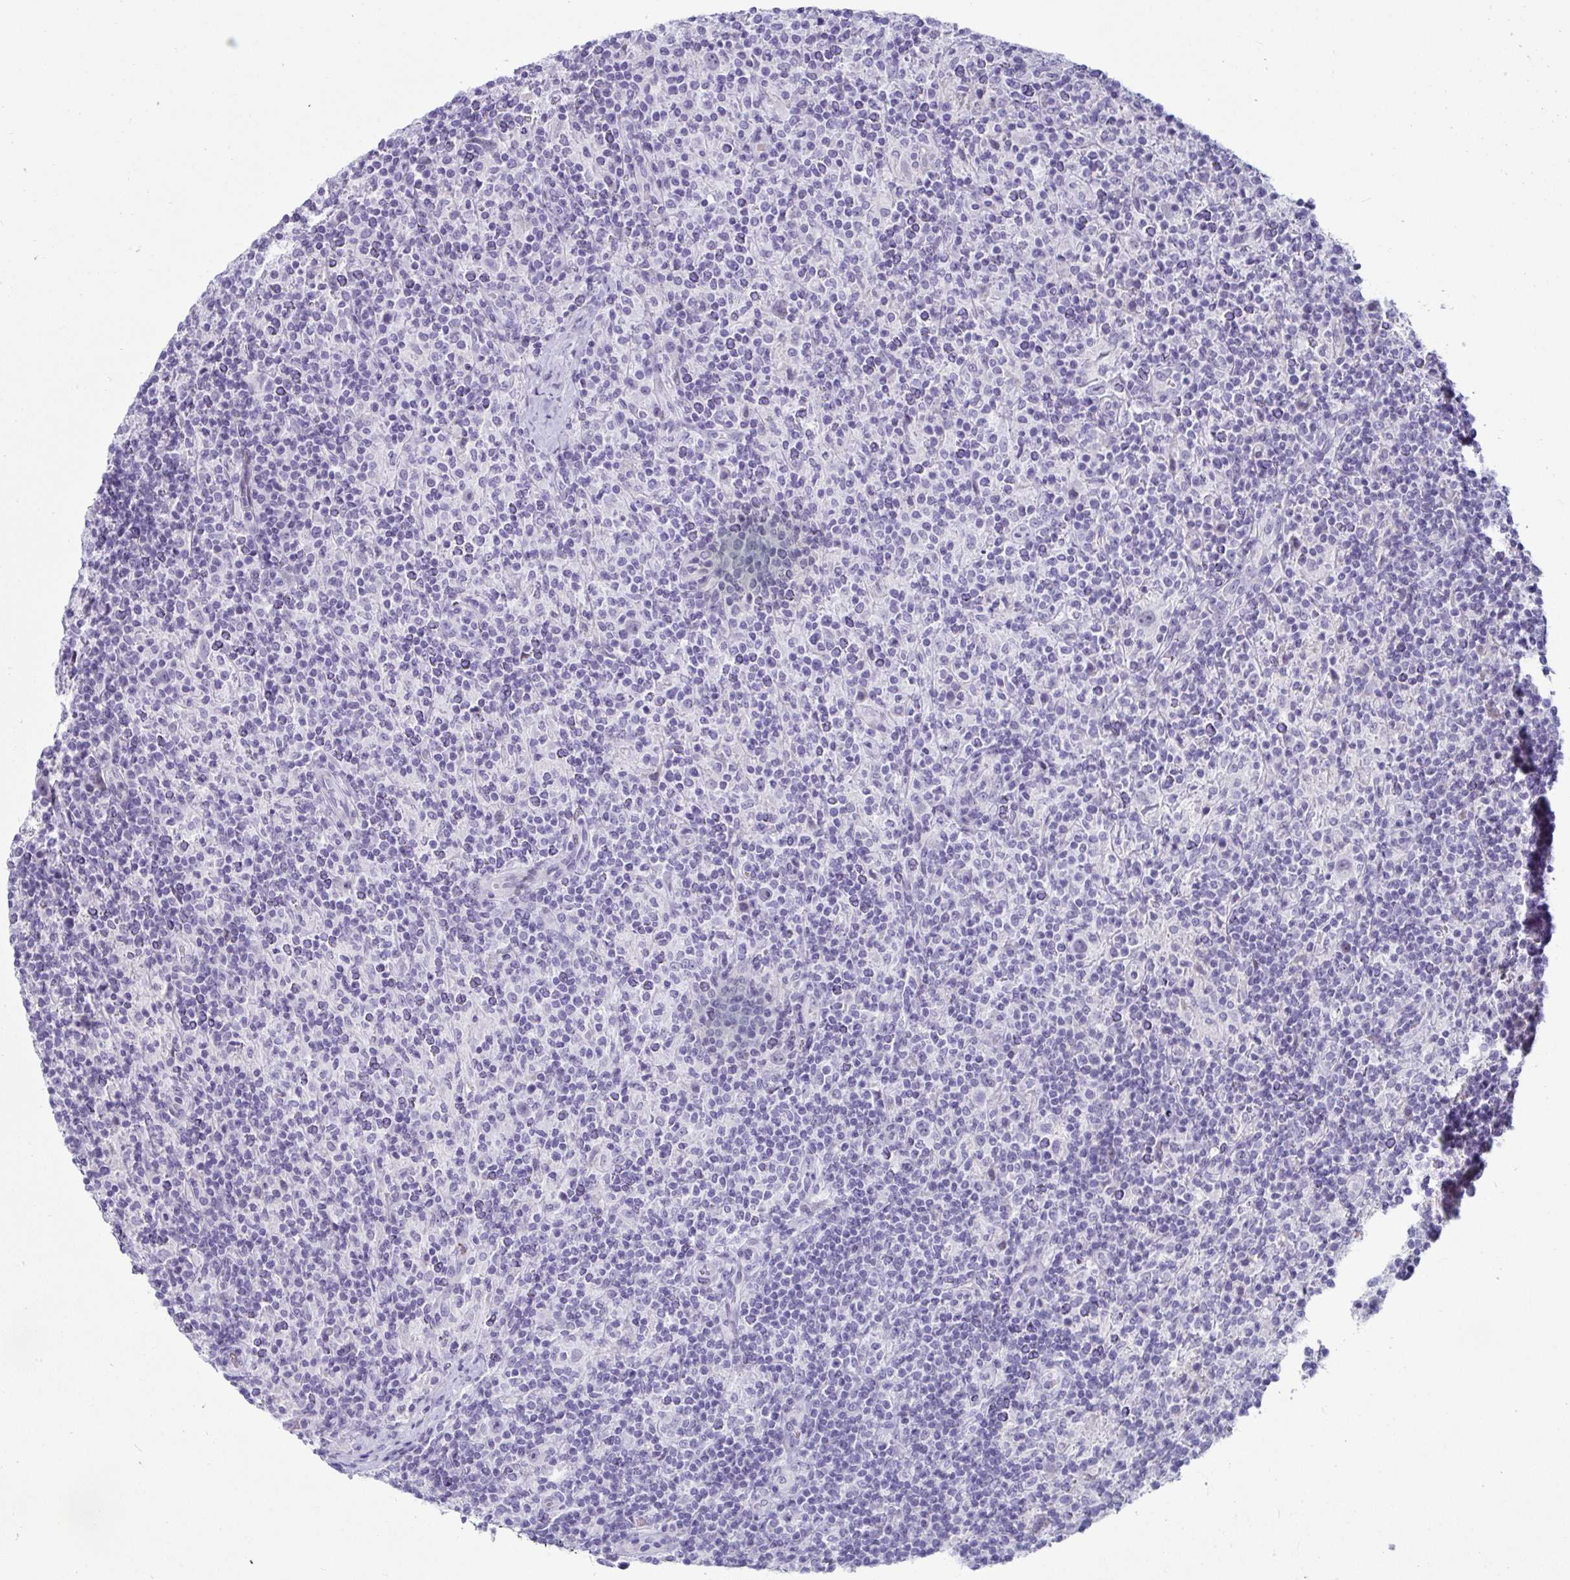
{"staining": {"intensity": "negative", "quantity": "none", "location": "none"}, "tissue": "lymphoma", "cell_type": "Tumor cells", "image_type": "cancer", "snomed": [{"axis": "morphology", "description": "Hodgkin's disease, NOS"}, {"axis": "topography", "description": "Lymph node"}], "caption": "The histopathology image shows no significant expression in tumor cells of Hodgkin's disease.", "gene": "NPY", "patient": {"sex": "male", "age": 70}}